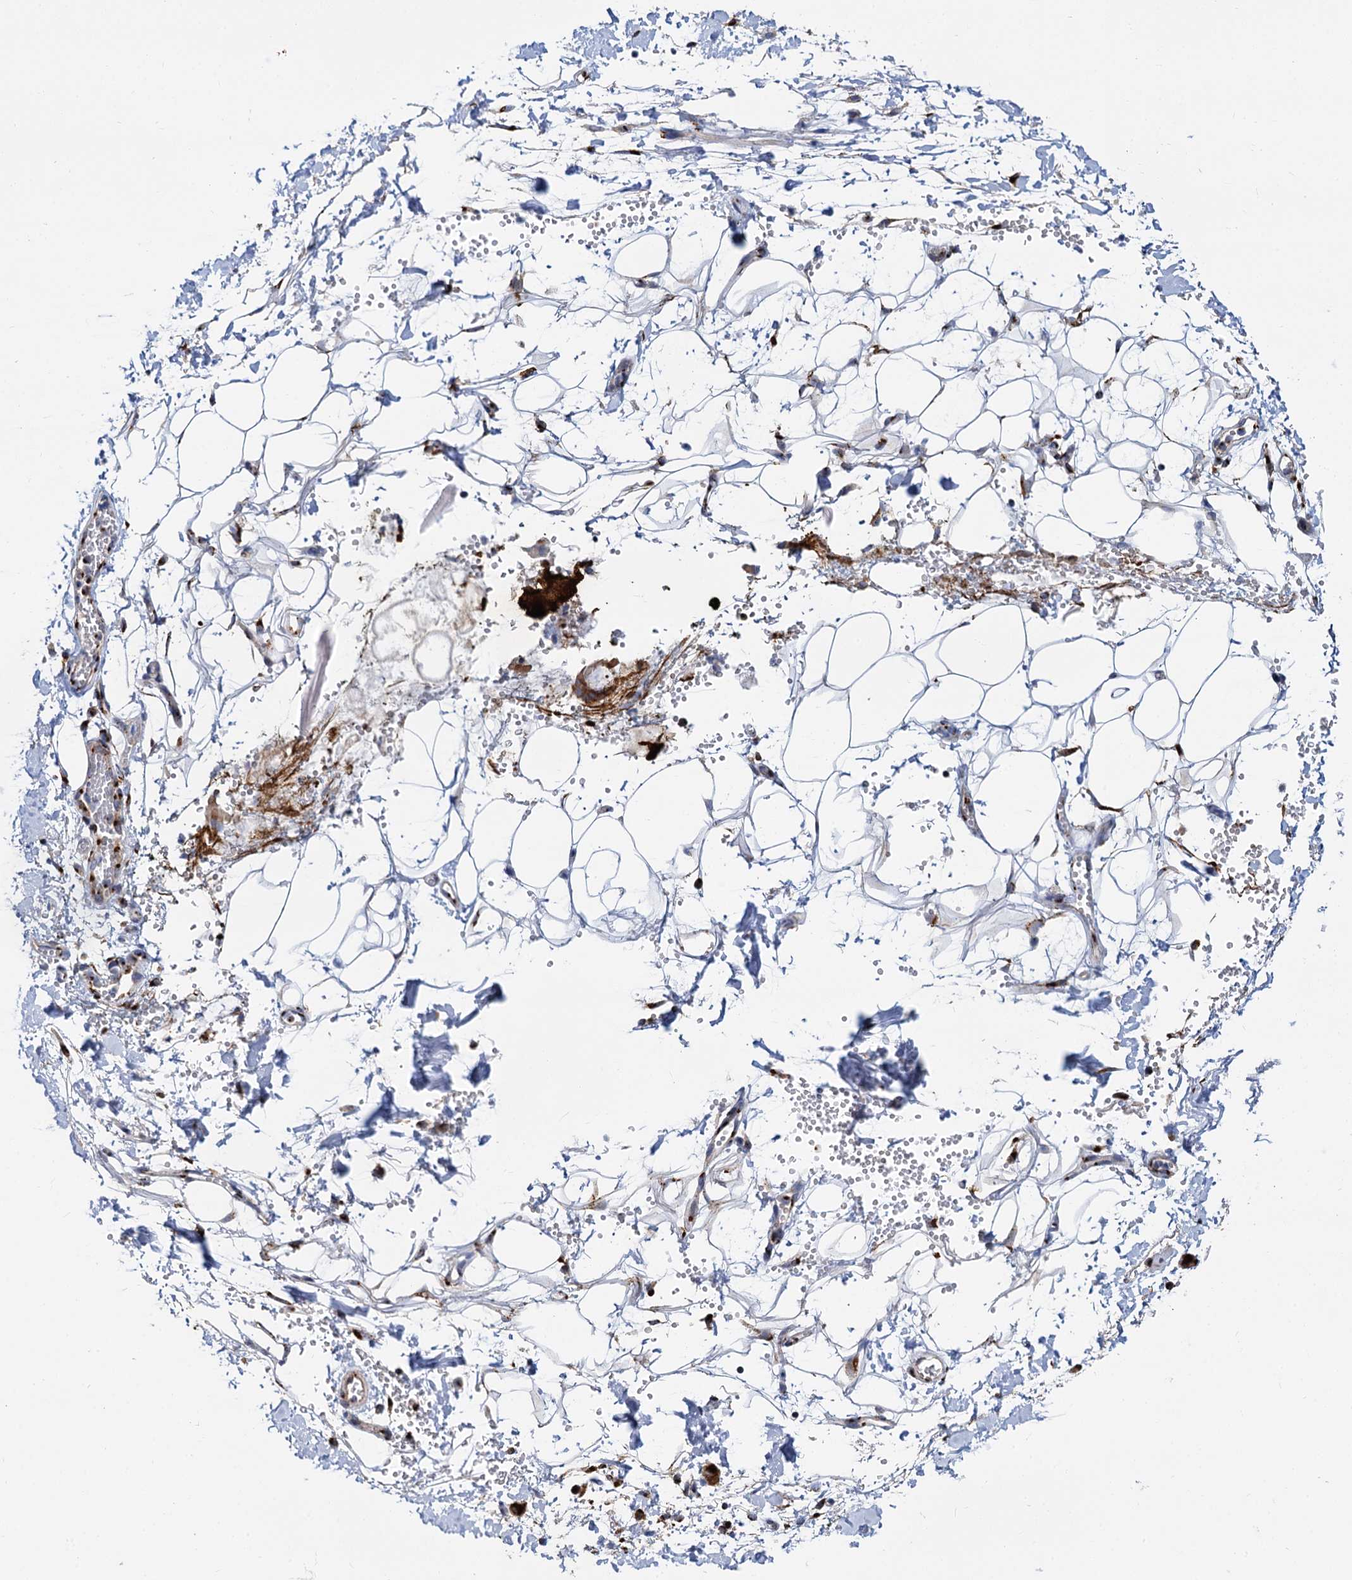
{"staining": {"intensity": "negative", "quantity": "none", "location": "none"}, "tissue": "adipose tissue", "cell_type": "Adipocytes", "image_type": "normal", "snomed": [{"axis": "morphology", "description": "Normal tissue, NOS"}, {"axis": "morphology", "description": "Adenocarcinoma, NOS"}, {"axis": "topography", "description": "Pancreas"}, {"axis": "topography", "description": "Peripheral nerve tissue"}], "caption": "Immunohistochemistry (IHC) micrograph of normal human adipose tissue stained for a protein (brown), which reveals no positivity in adipocytes.", "gene": "SUPT20H", "patient": {"sex": "male", "age": 59}}